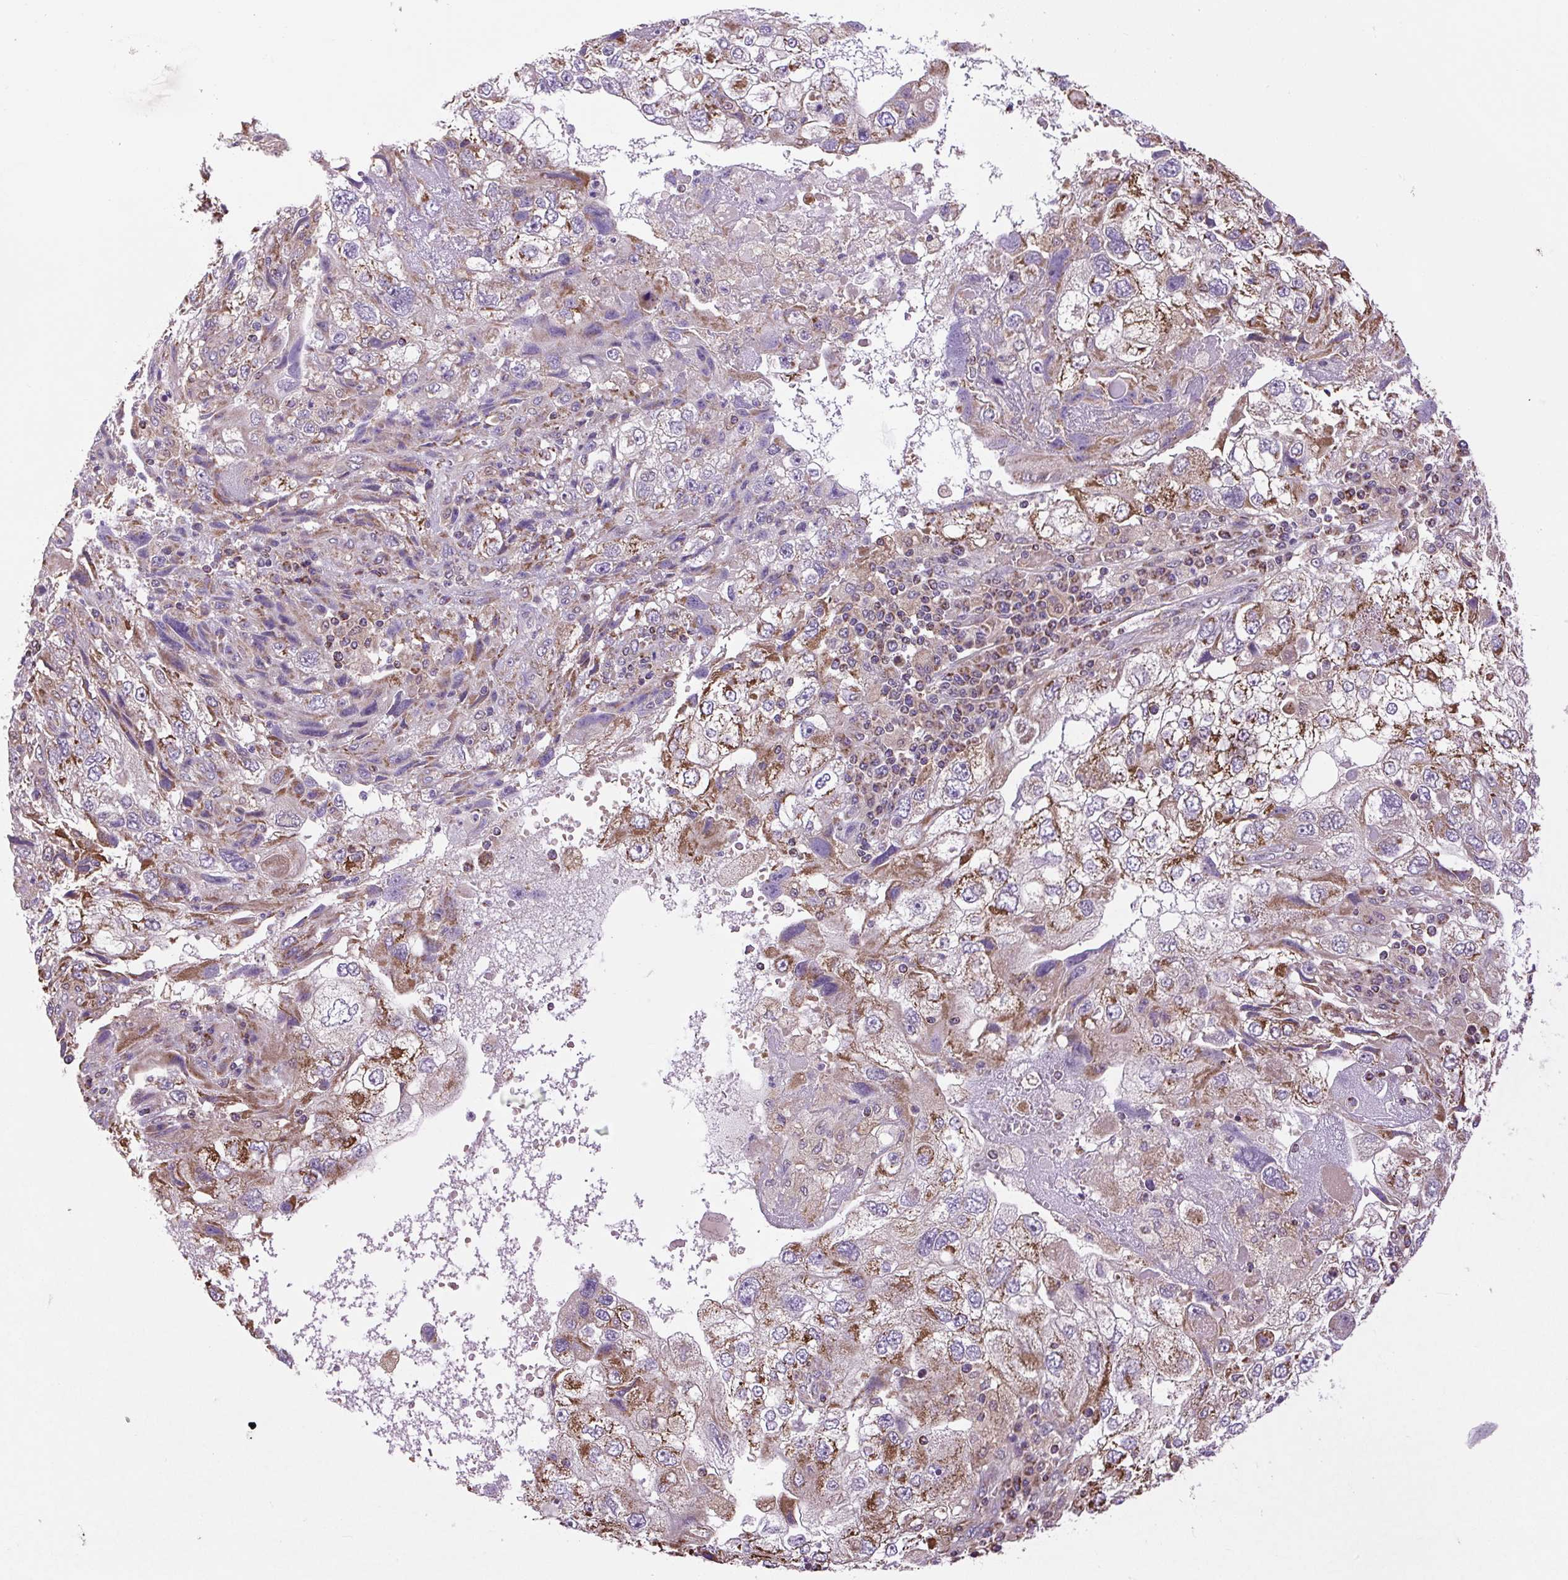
{"staining": {"intensity": "moderate", "quantity": ">75%", "location": "cytoplasmic/membranous"}, "tissue": "endometrial cancer", "cell_type": "Tumor cells", "image_type": "cancer", "snomed": [{"axis": "morphology", "description": "Adenocarcinoma, NOS"}, {"axis": "topography", "description": "Endometrium"}], "caption": "Protein staining by IHC demonstrates moderate cytoplasmic/membranous staining in approximately >75% of tumor cells in endometrial cancer.", "gene": "PLCG1", "patient": {"sex": "female", "age": 49}}